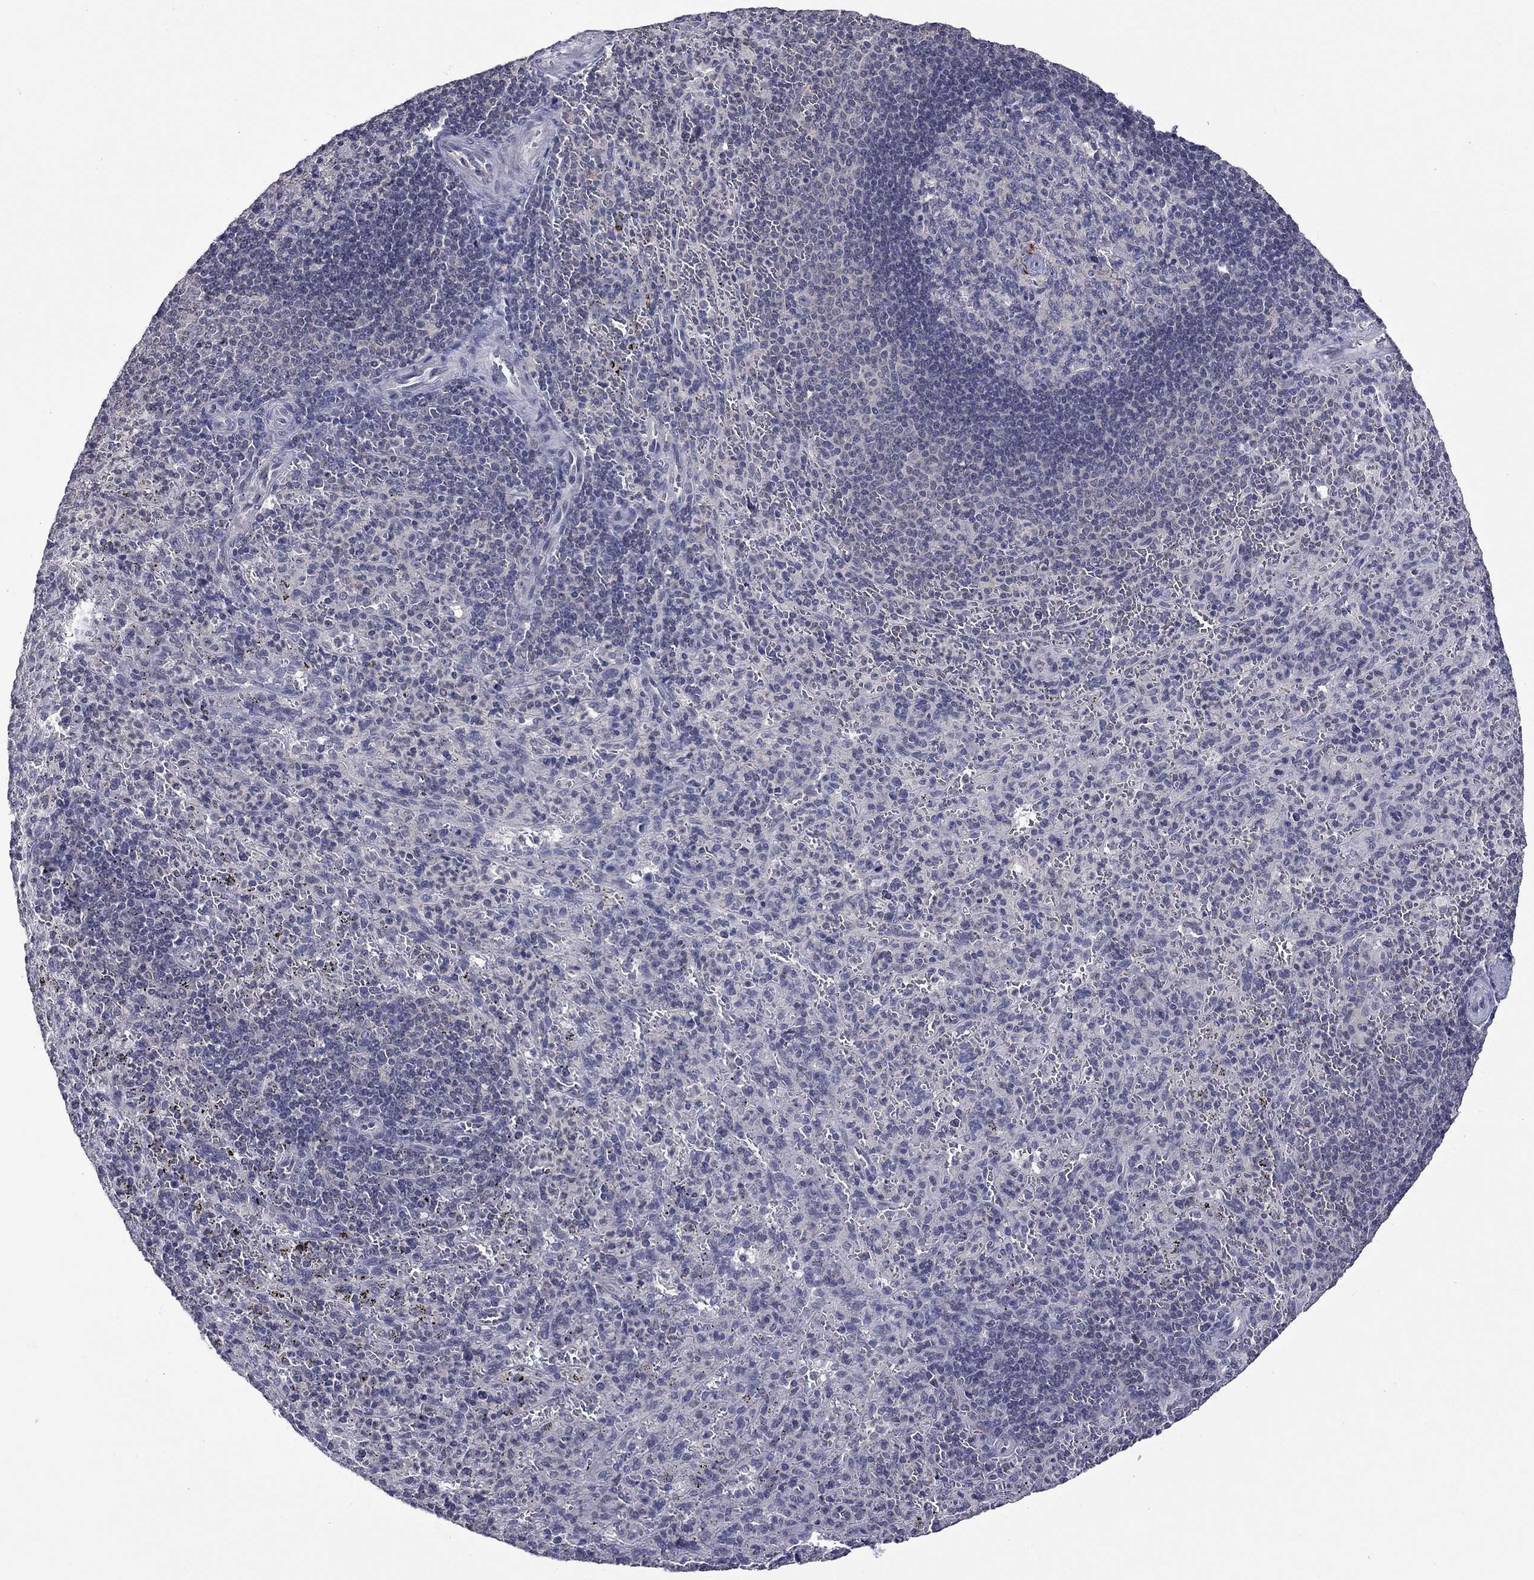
{"staining": {"intensity": "negative", "quantity": "none", "location": "none"}, "tissue": "spleen", "cell_type": "Cells in red pulp", "image_type": "normal", "snomed": [{"axis": "morphology", "description": "Normal tissue, NOS"}, {"axis": "topography", "description": "Spleen"}], "caption": "Immunohistochemistry (IHC) of benign spleen displays no staining in cells in red pulp. Nuclei are stained in blue.", "gene": "SHOC2", "patient": {"sex": "male", "age": 57}}